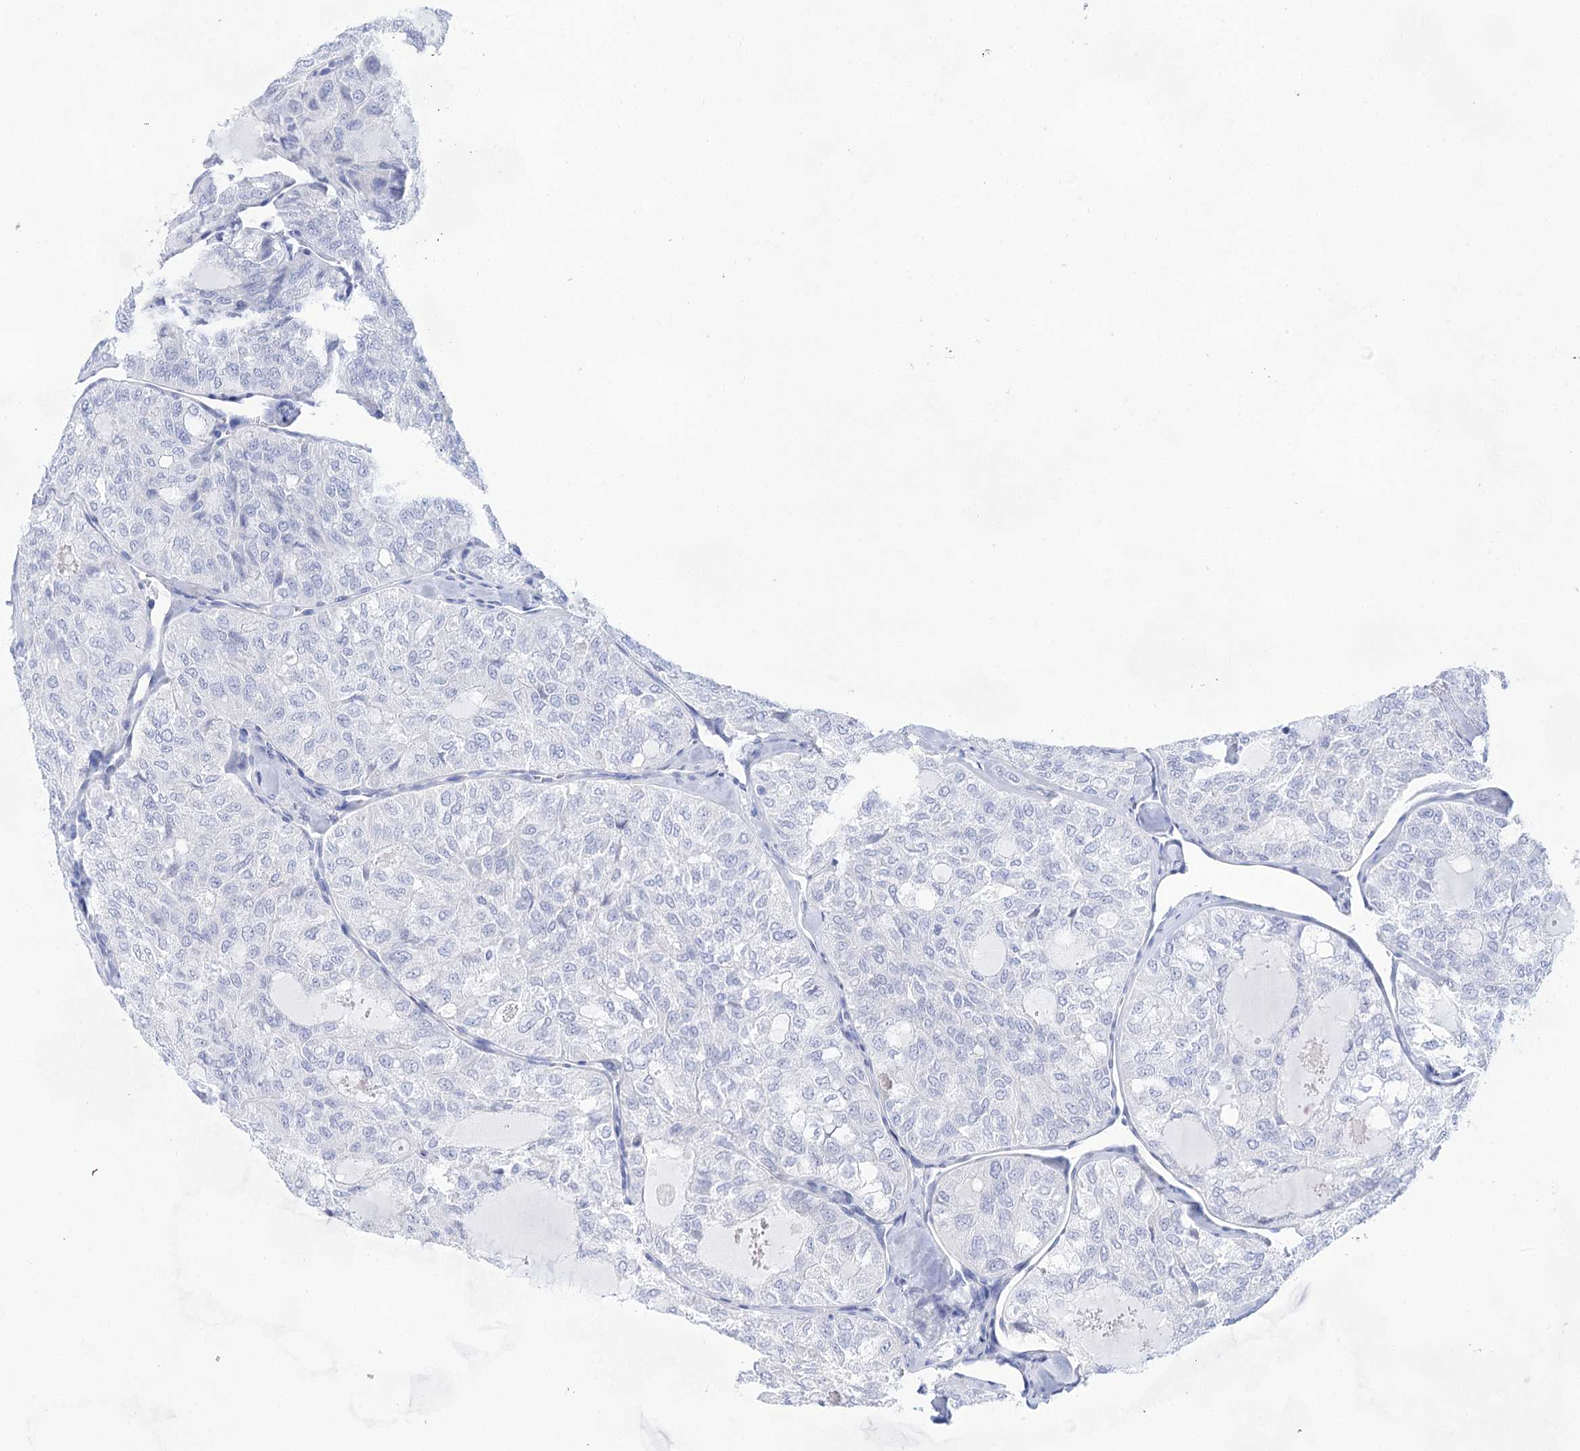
{"staining": {"intensity": "negative", "quantity": "none", "location": "none"}, "tissue": "thyroid cancer", "cell_type": "Tumor cells", "image_type": "cancer", "snomed": [{"axis": "morphology", "description": "Follicular adenoma carcinoma, NOS"}, {"axis": "topography", "description": "Thyroid gland"}], "caption": "This is an immunohistochemistry micrograph of follicular adenoma carcinoma (thyroid). There is no staining in tumor cells.", "gene": "LALBA", "patient": {"sex": "male", "age": 75}}